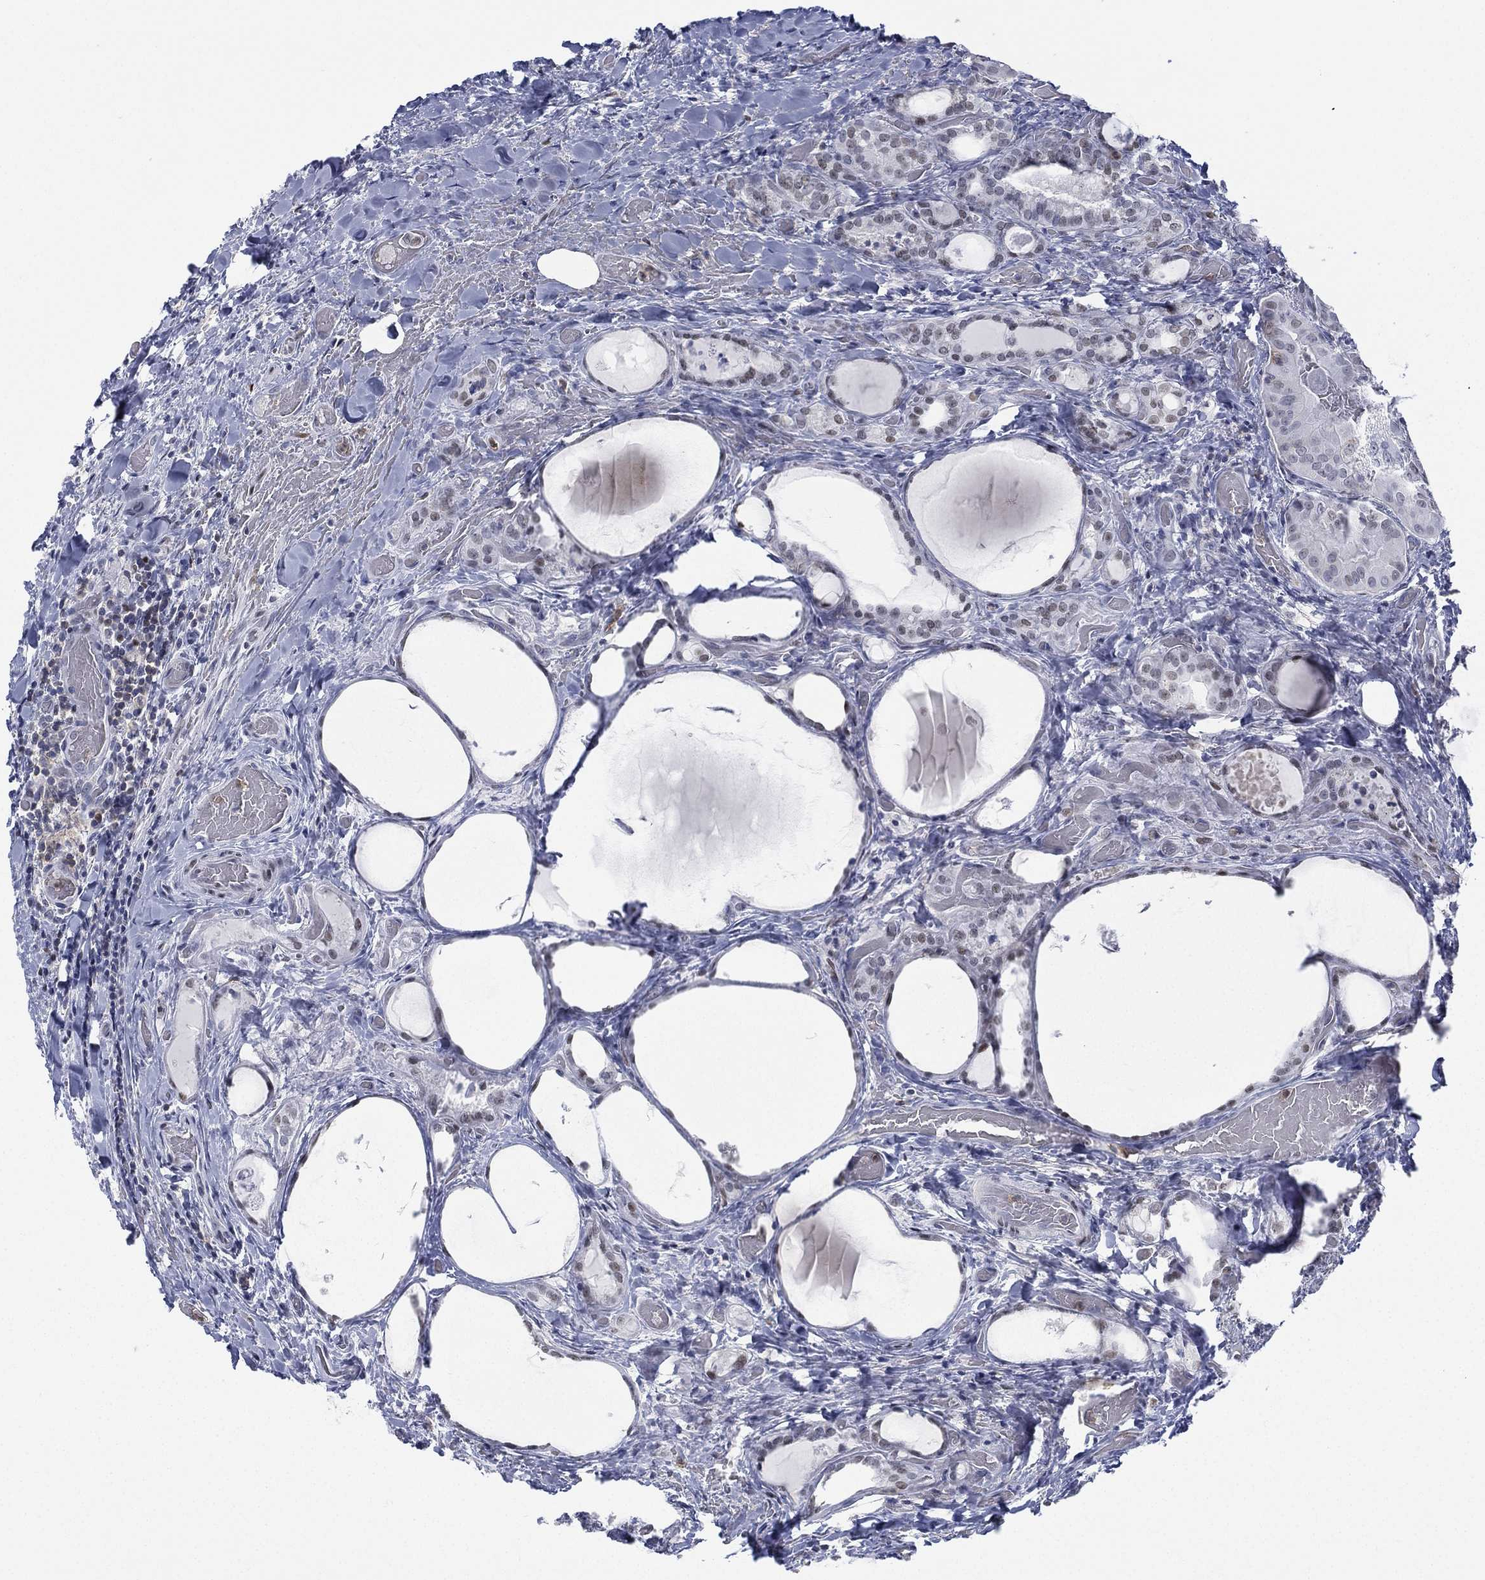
{"staining": {"intensity": "negative", "quantity": "none", "location": "none"}, "tissue": "thyroid cancer", "cell_type": "Tumor cells", "image_type": "cancer", "snomed": [{"axis": "morphology", "description": "Papillary adenocarcinoma, NOS"}, {"axis": "topography", "description": "Thyroid gland"}], "caption": "Tumor cells show no significant protein expression in thyroid papillary adenocarcinoma.", "gene": "ZNF711", "patient": {"sex": "female", "age": 39}}